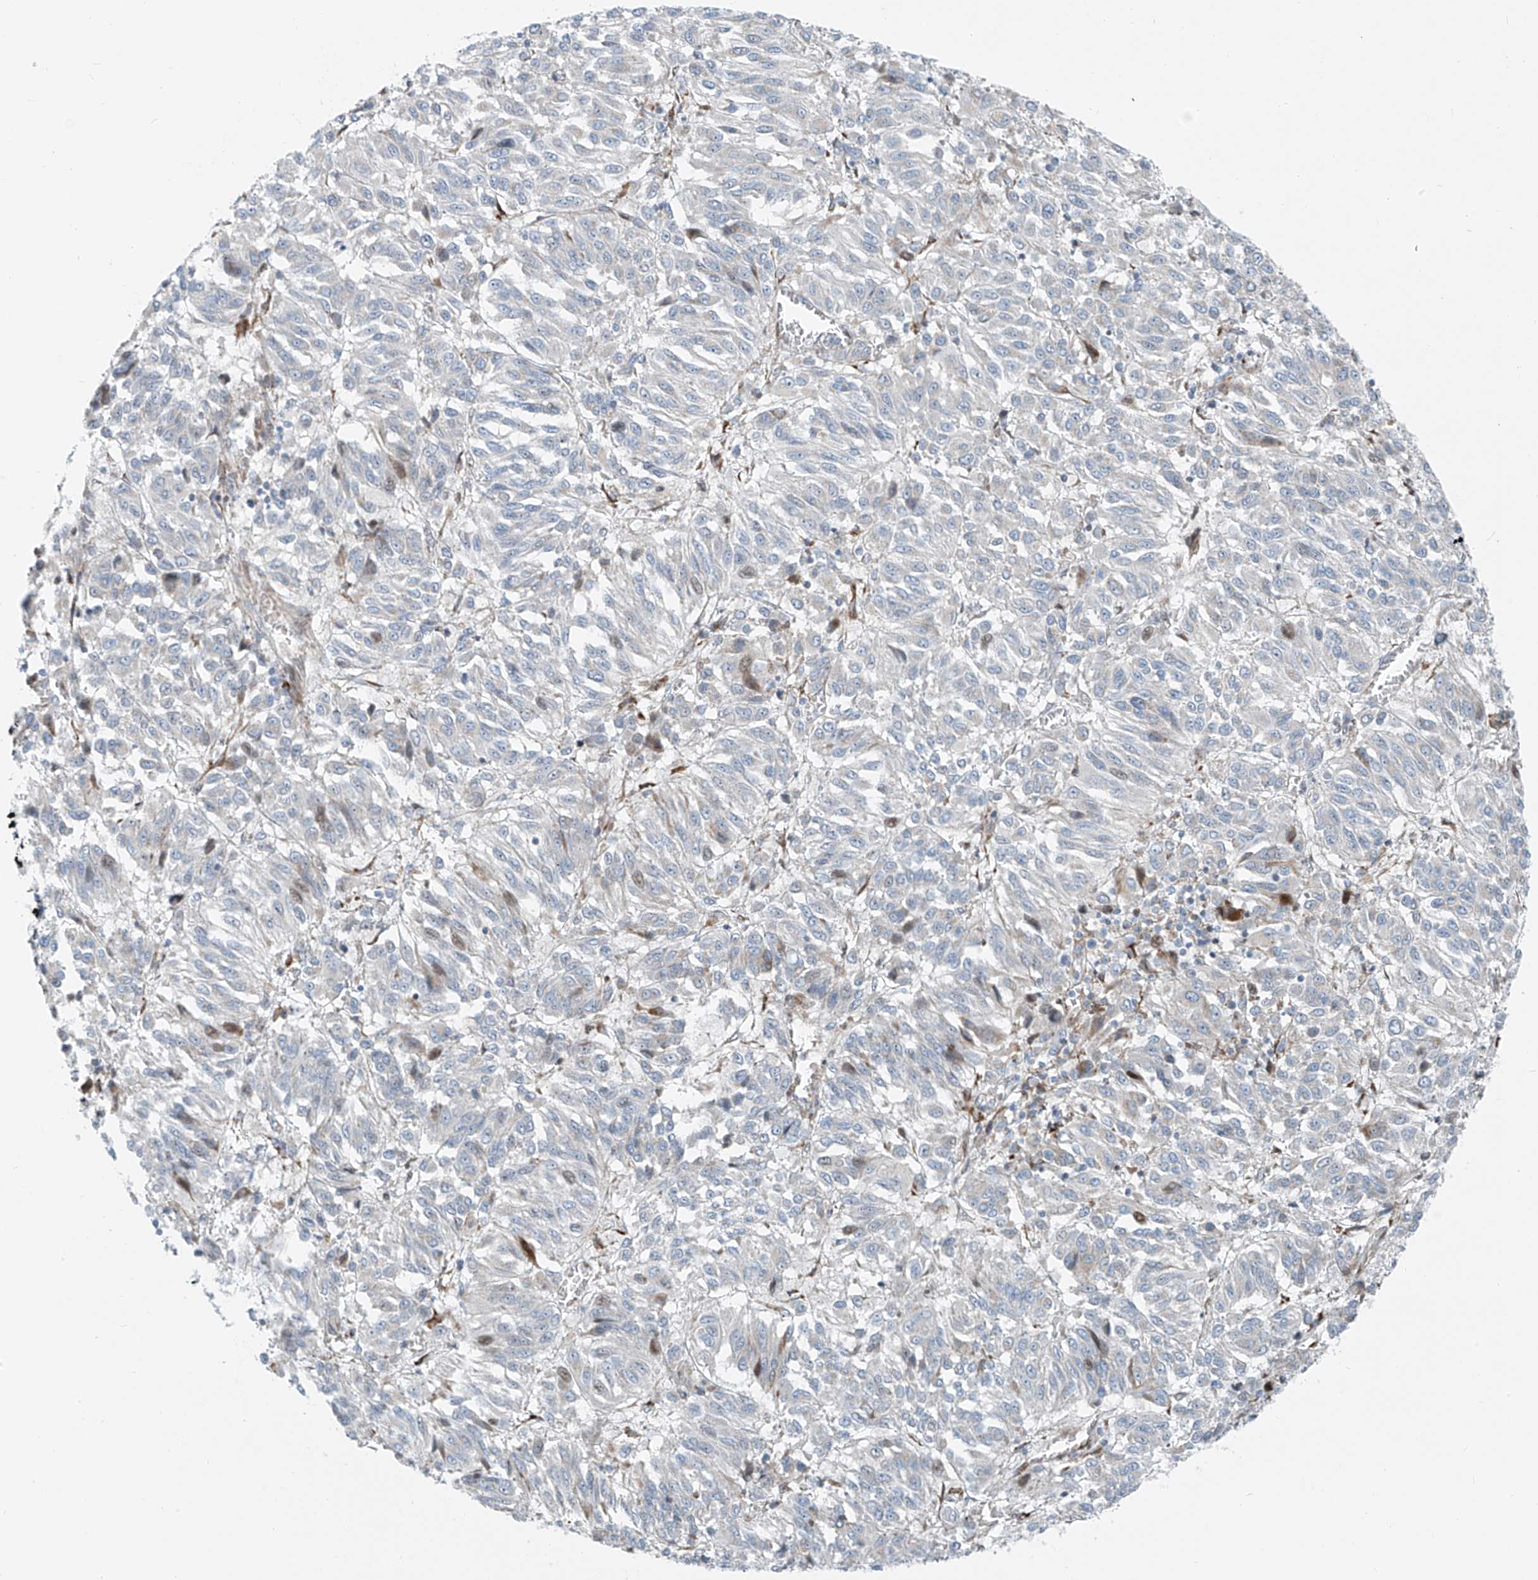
{"staining": {"intensity": "weak", "quantity": "<25%", "location": "nuclear"}, "tissue": "melanoma", "cell_type": "Tumor cells", "image_type": "cancer", "snomed": [{"axis": "morphology", "description": "Malignant melanoma, Metastatic site"}, {"axis": "topography", "description": "Lung"}], "caption": "Photomicrograph shows no significant protein staining in tumor cells of malignant melanoma (metastatic site). (DAB (3,3'-diaminobenzidine) IHC visualized using brightfield microscopy, high magnification).", "gene": "HIC2", "patient": {"sex": "male", "age": 64}}